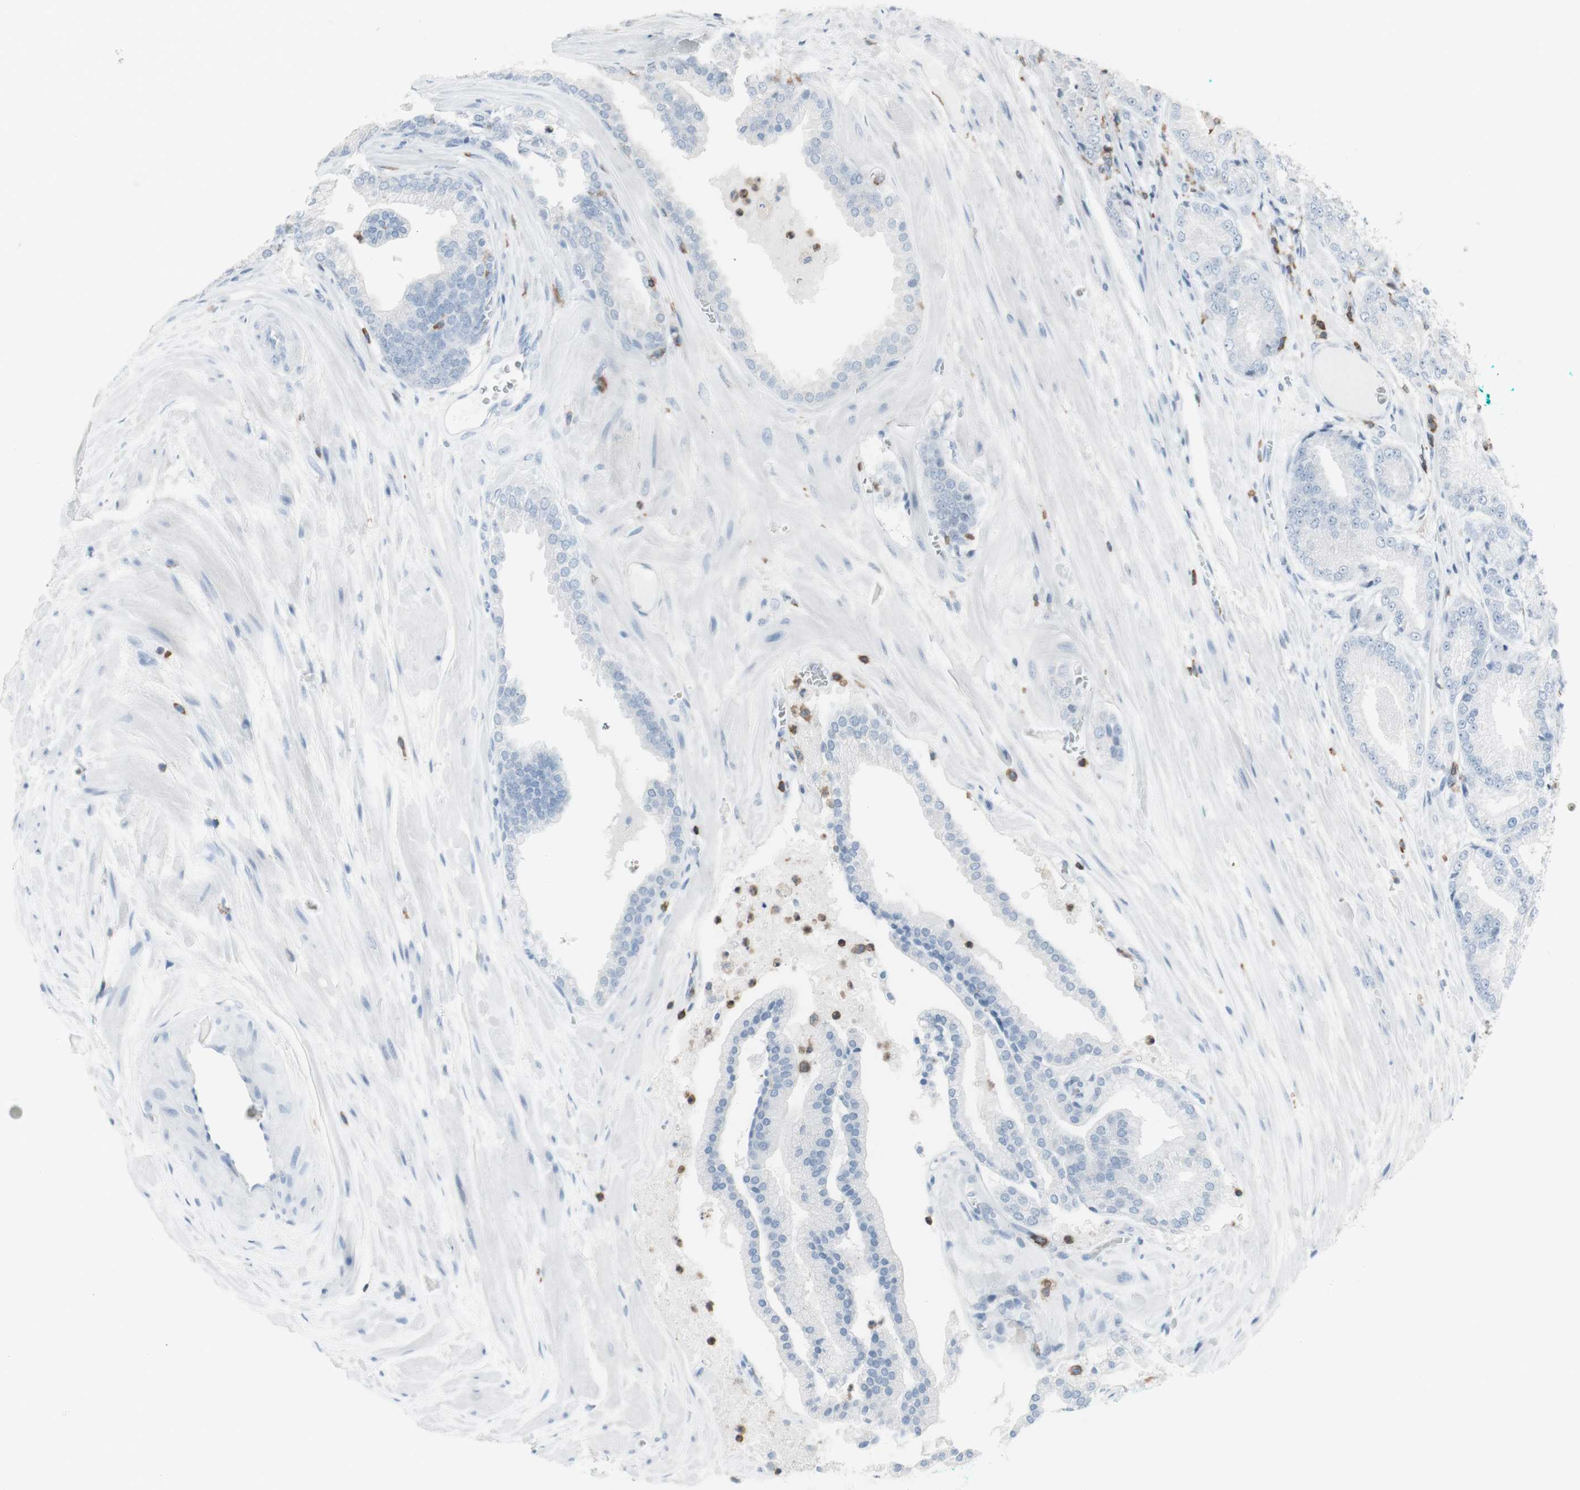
{"staining": {"intensity": "negative", "quantity": "none", "location": "none"}, "tissue": "prostate cancer", "cell_type": "Tumor cells", "image_type": "cancer", "snomed": [{"axis": "morphology", "description": "Adenocarcinoma, High grade"}, {"axis": "topography", "description": "Prostate"}], "caption": "High magnification brightfield microscopy of prostate cancer stained with DAB (3,3'-diaminobenzidine) (brown) and counterstained with hematoxylin (blue): tumor cells show no significant expression. Brightfield microscopy of immunohistochemistry stained with DAB (3,3'-diaminobenzidine) (brown) and hematoxylin (blue), captured at high magnification.", "gene": "NRG1", "patient": {"sex": "male", "age": 59}}